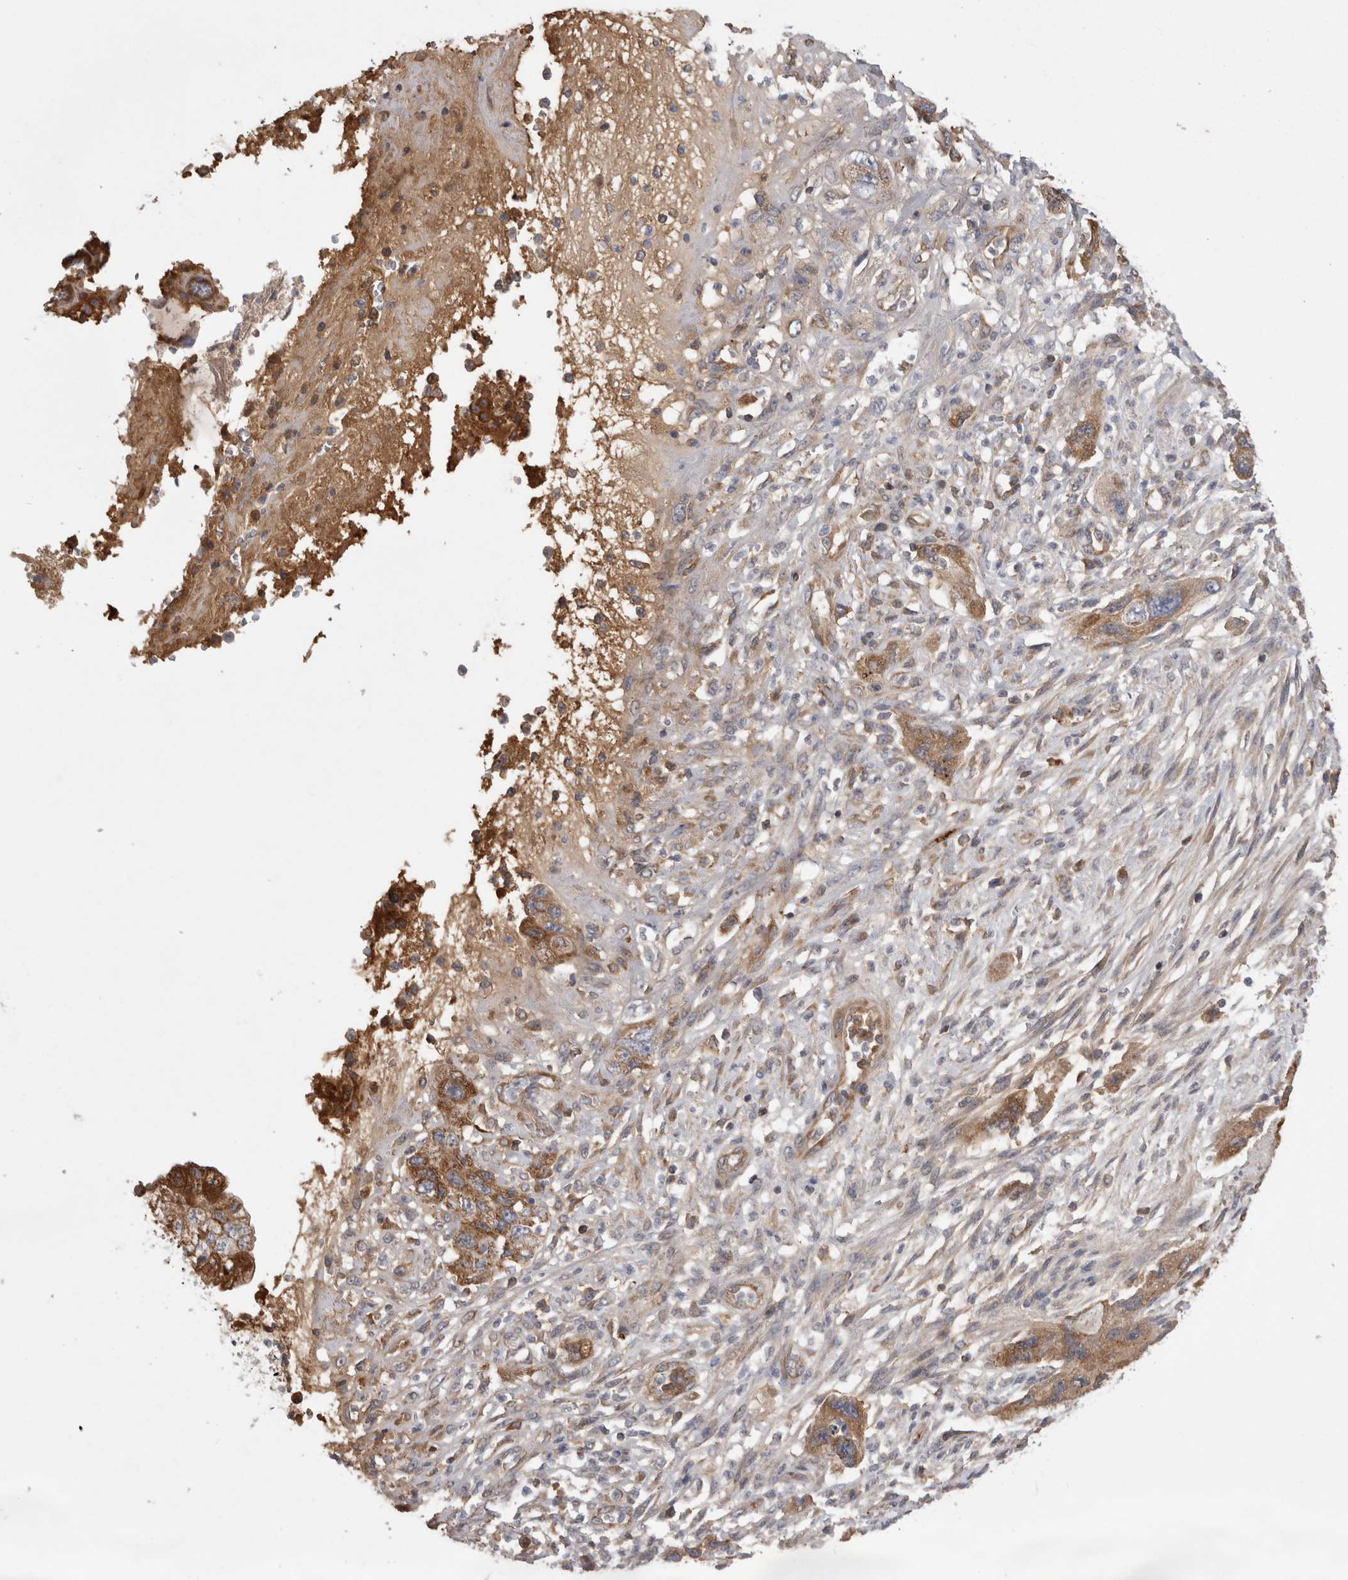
{"staining": {"intensity": "moderate", "quantity": ">75%", "location": "cytoplasmic/membranous"}, "tissue": "pancreatic cancer", "cell_type": "Tumor cells", "image_type": "cancer", "snomed": [{"axis": "morphology", "description": "Adenocarcinoma, NOS"}, {"axis": "topography", "description": "Pancreas"}], "caption": "IHC (DAB (3,3'-diaminobenzidine)) staining of human adenocarcinoma (pancreatic) demonstrates moderate cytoplasmic/membranous protein positivity in approximately >75% of tumor cells. The protein of interest is shown in brown color, while the nuclei are stained blue.", "gene": "DARS2", "patient": {"sex": "female", "age": 73}}